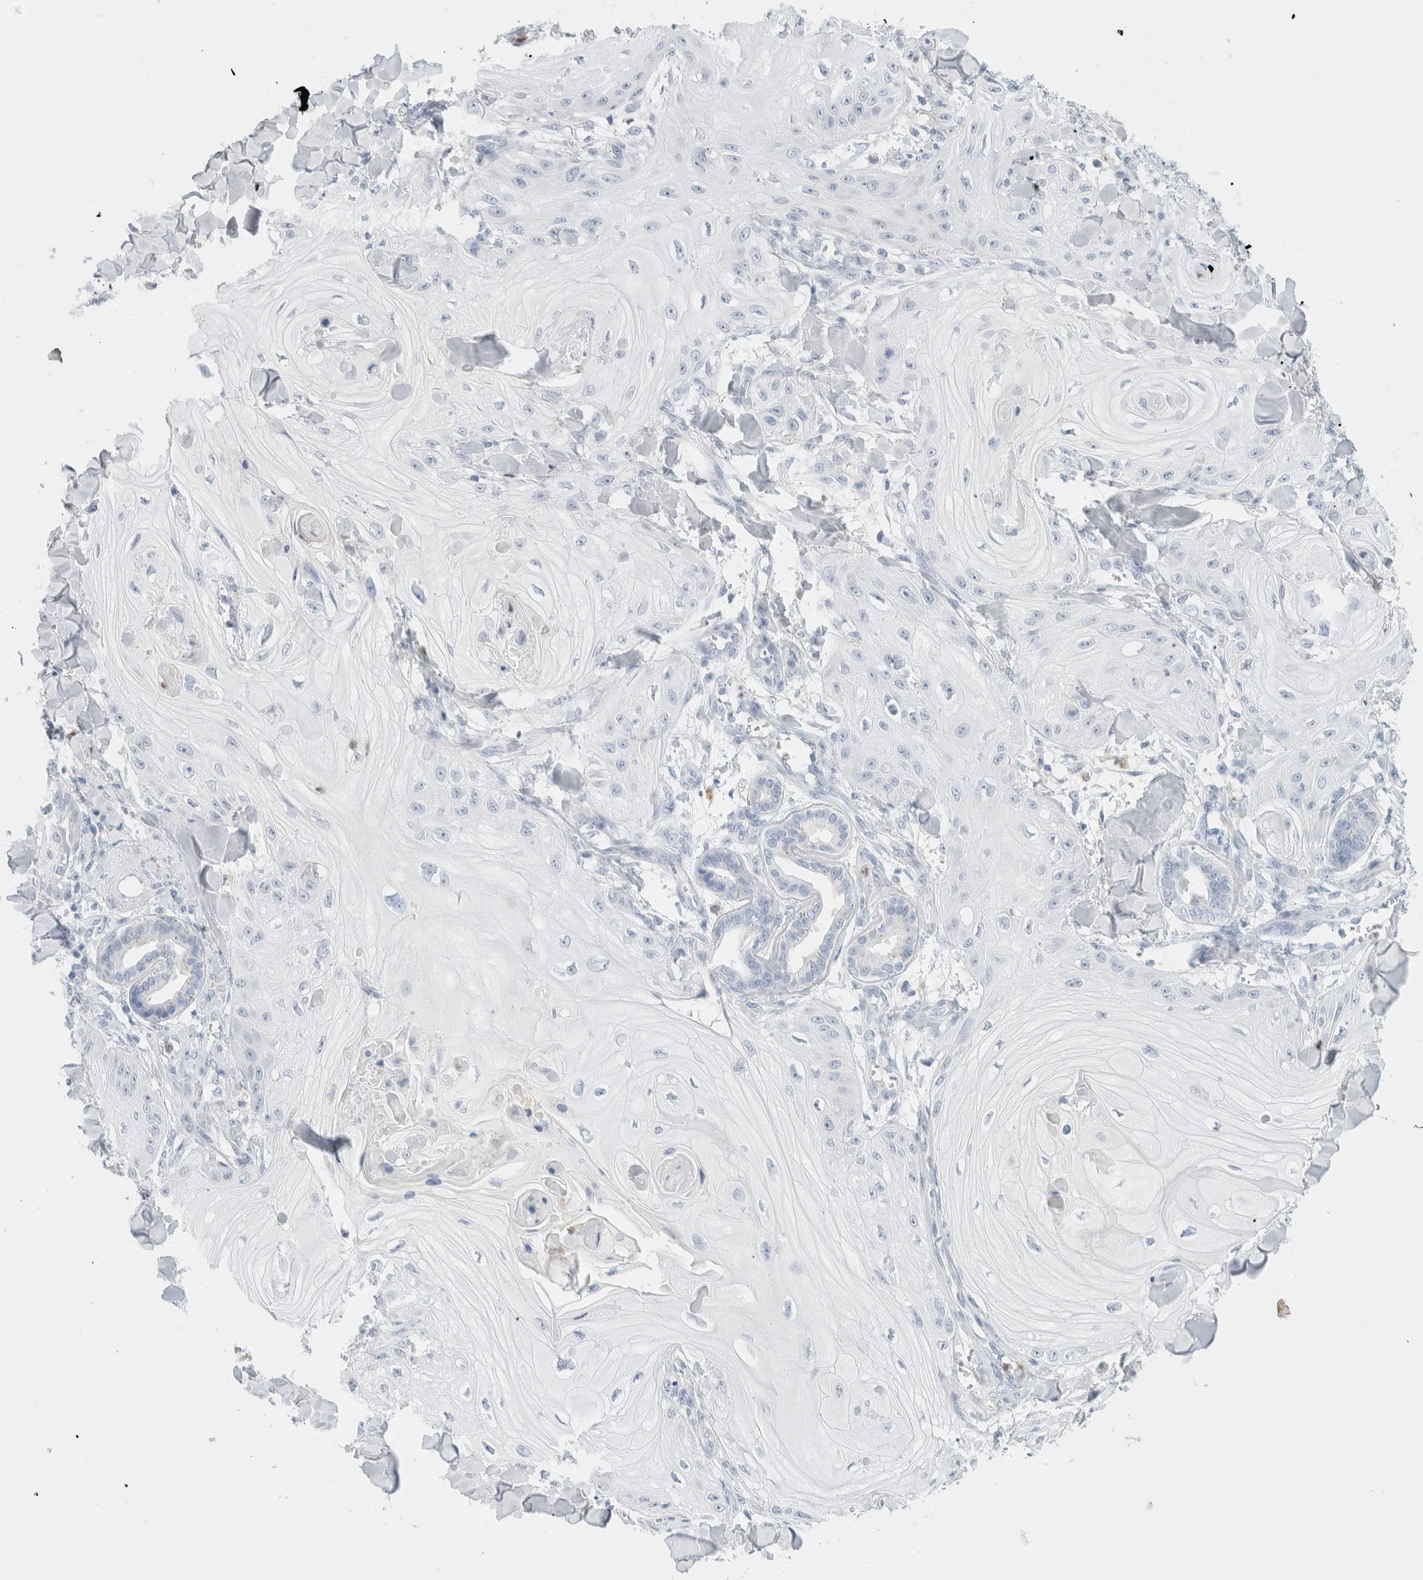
{"staining": {"intensity": "negative", "quantity": "none", "location": "none"}, "tissue": "skin cancer", "cell_type": "Tumor cells", "image_type": "cancer", "snomed": [{"axis": "morphology", "description": "Squamous cell carcinoma, NOS"}, {"axis": "topography", "description": "Skin"}], "caption": "Immunohistochemical staining of skin cancer exhibits no significant staining in tumor cells.", "gene": "ARG1", "patient": {"sex": "male", "age": 74}}